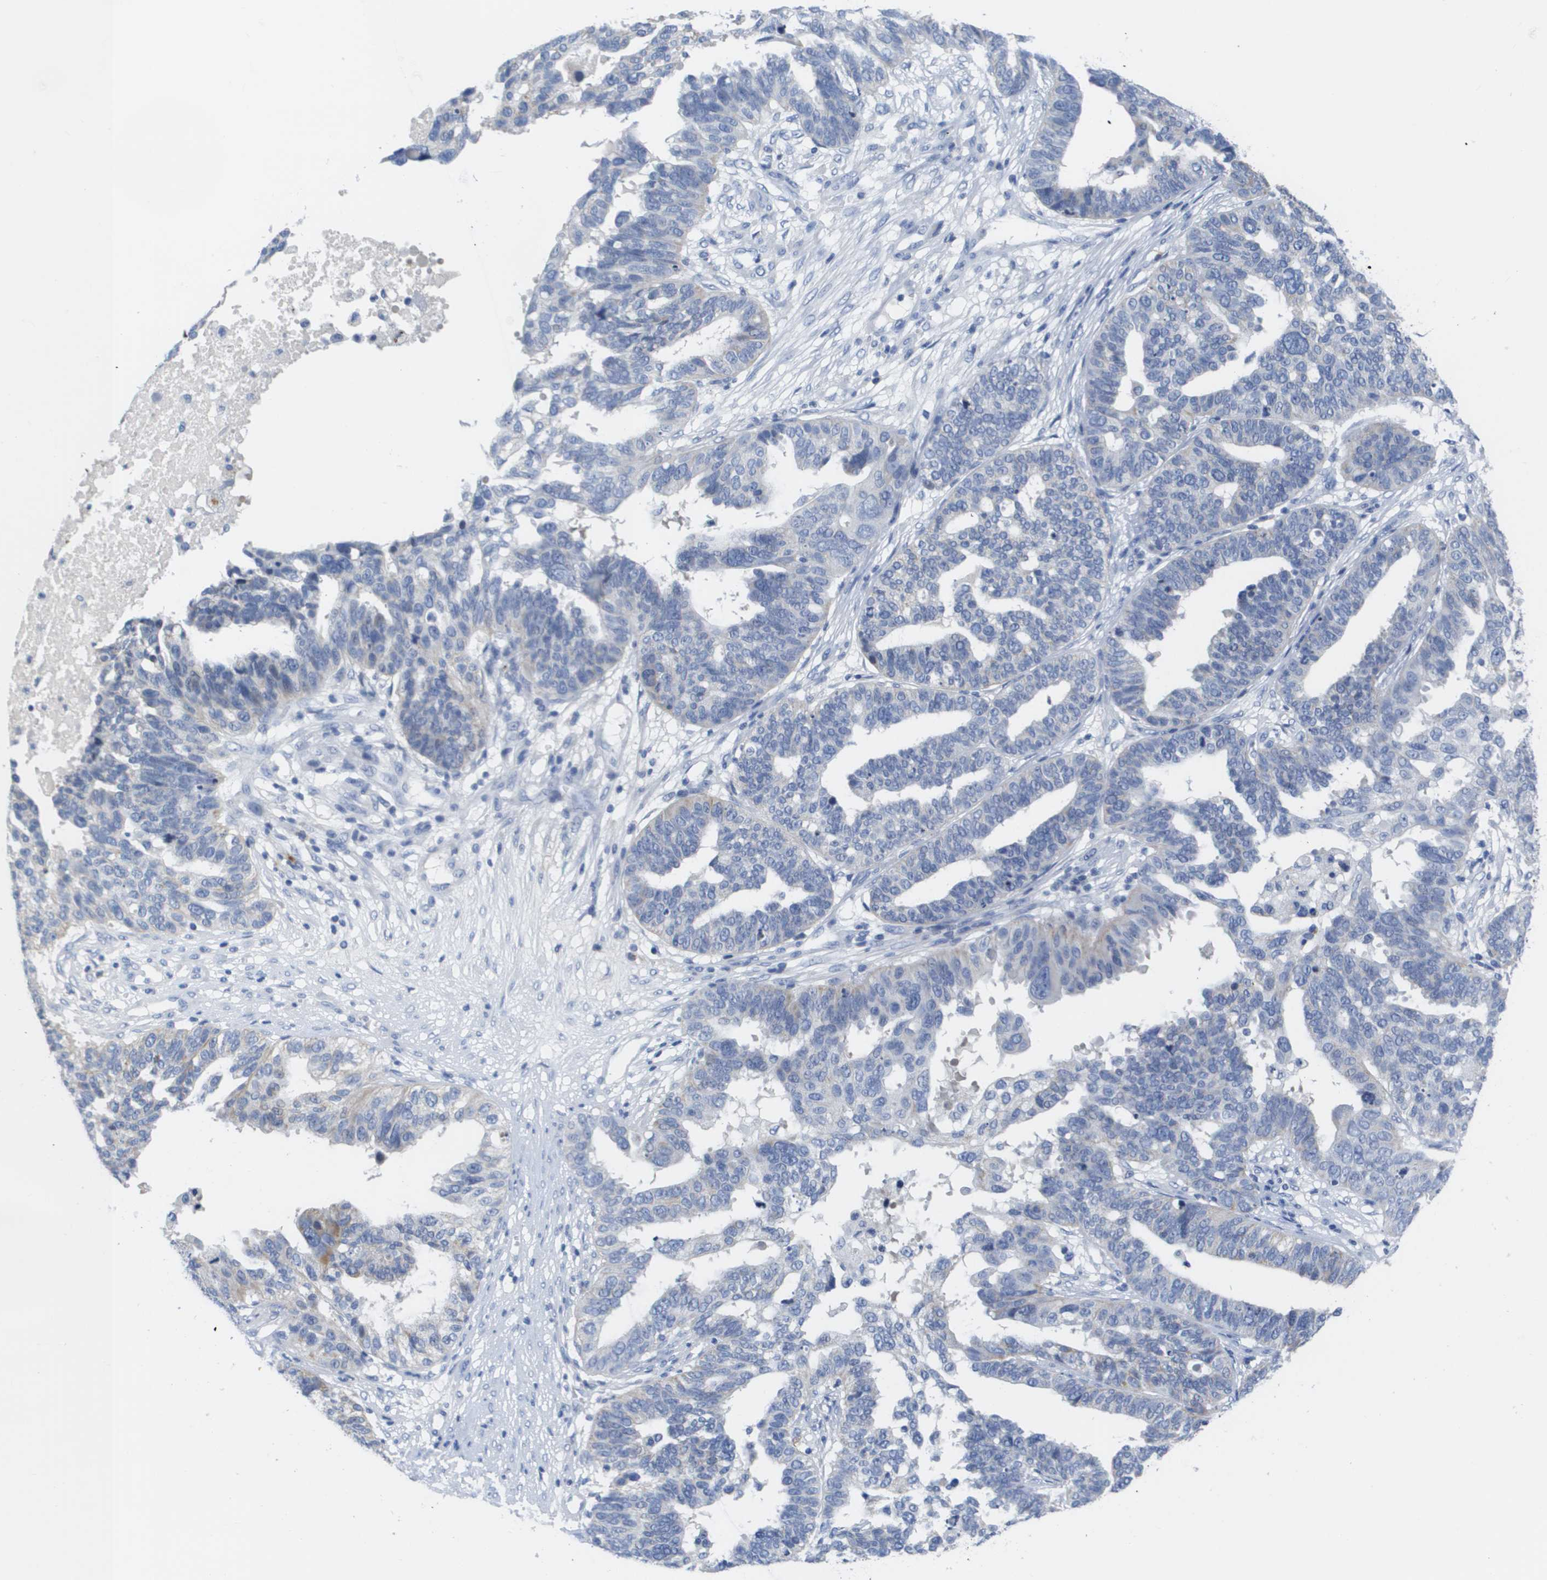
{"staining": {"intensity": "negative", "quantity": "none", "location": "none"}, "tissue": "ovarian cancer", "cell_type": "Tumor cells", "image_type": "cancer", "snomed": [{"axis": "morphology", "description": "Cystadenocarcinoma, serous, NOS"}, {"axis": "topography", "description": "Ovary"}], "caption": "A high-resolution histopathology image shows immunohistochemistry (IHC) staining of ovarian serous cystadenocarcinoma, which shows no significant positivity in tumor cells. (Stains: DAB immunohistochemistry with hematoxylin counter stain, Microscopy: brightfield microscopy at high magnification).", "gene": "MS4A1", "patient": {"sex": "female", "age": 59}}